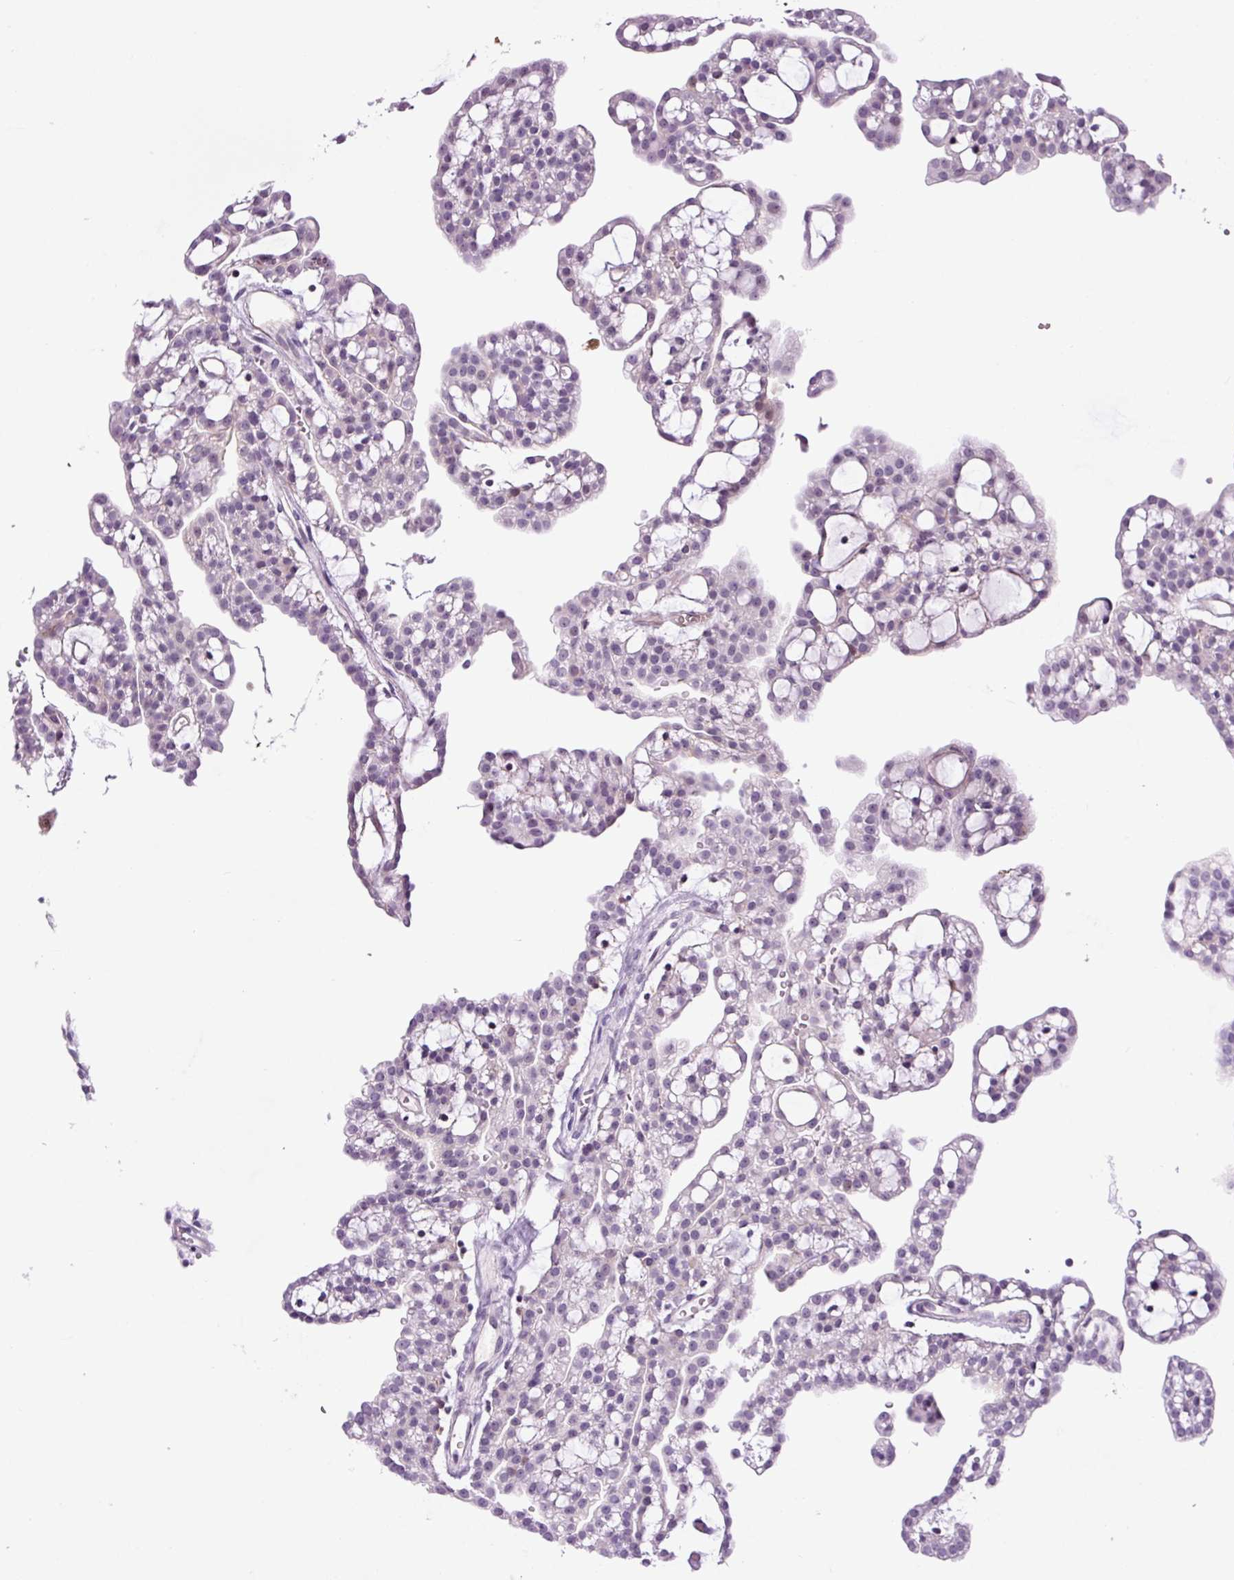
{"staining": {"intensity": "negative", "quantity": "none", "location": "none"}, "tissue": "renal cancer", "cell_type": "Tumor cells", "image_type": "cancer", "snomed": [{"axis": "morphology", "description": "Adenocarcinoma, NOS"}, {"axis": "topography", "description": "Kidney"}], "caption": "DAB immunohistochemical staining of renal cancer (adenocarcinoma) shows no significant staining in tumor cells.", "gene": "TAFA3", "patient": {"sex": "male", "age": 63}}